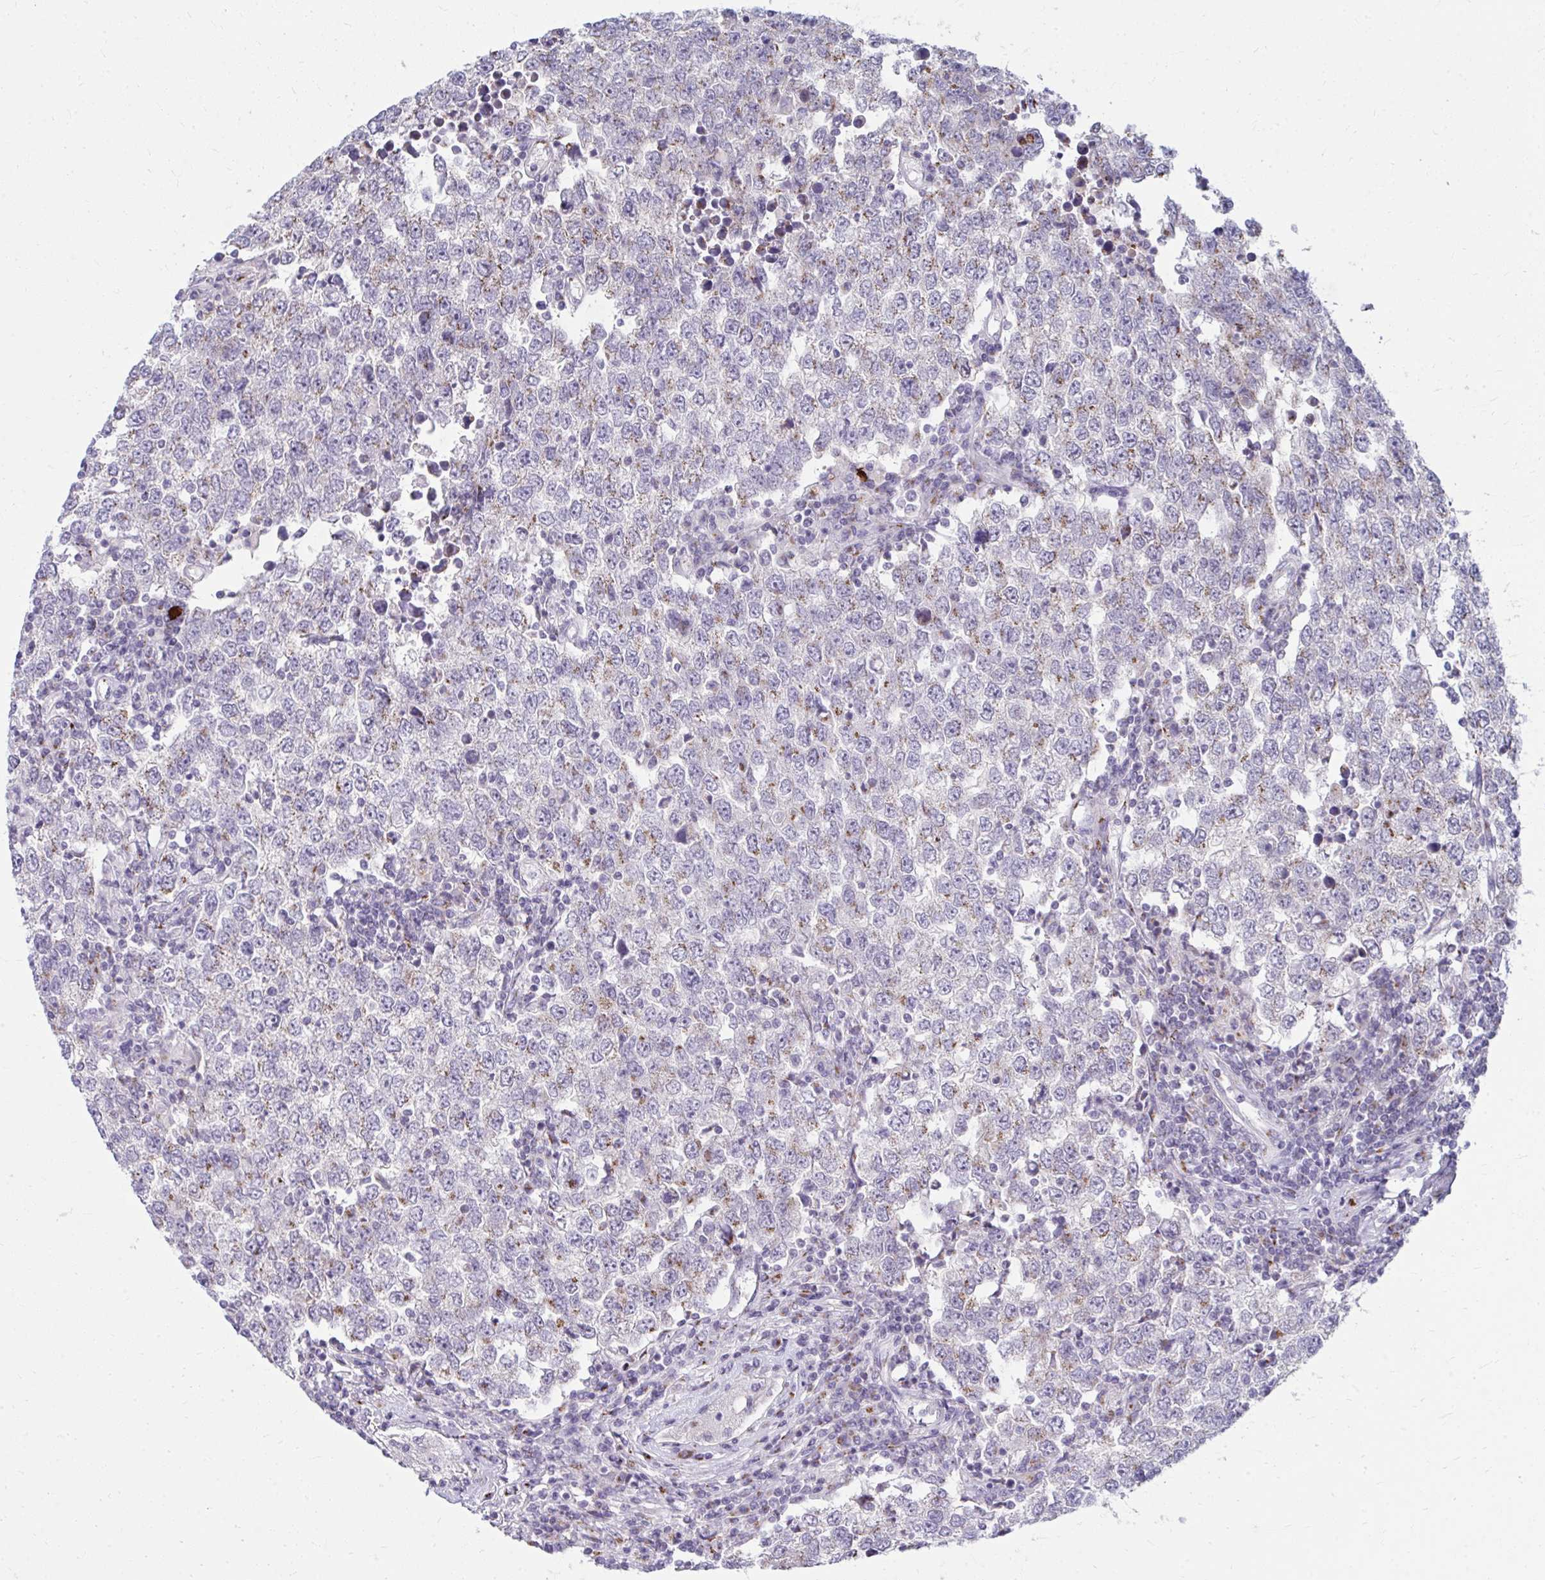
{"staining": {"intensity": "weak", "quantity": "25%-75%", "location": "cytoplasmic/membranous"}, "tissue": "testis cancer", "cell_type": "Tumor cells", "image_type": "cancer", "snomed": [{"axis": "morphology", "description": "Seminoma, NOS"}, {"axis": "morphology", "description": "Carcinoma, Embryonal, NOS"}, {"axis": "topography", "description": "Testis"}], "caption": "Embryonal carcinoma (testis) tissue reveals weak cytoplasmic/membranous positivity in approximately 25%-75% of tumor cells, visualized by immunohistochemistry.", "gene": "DTX4", "patient": {"sex": "male", "age": 28}}